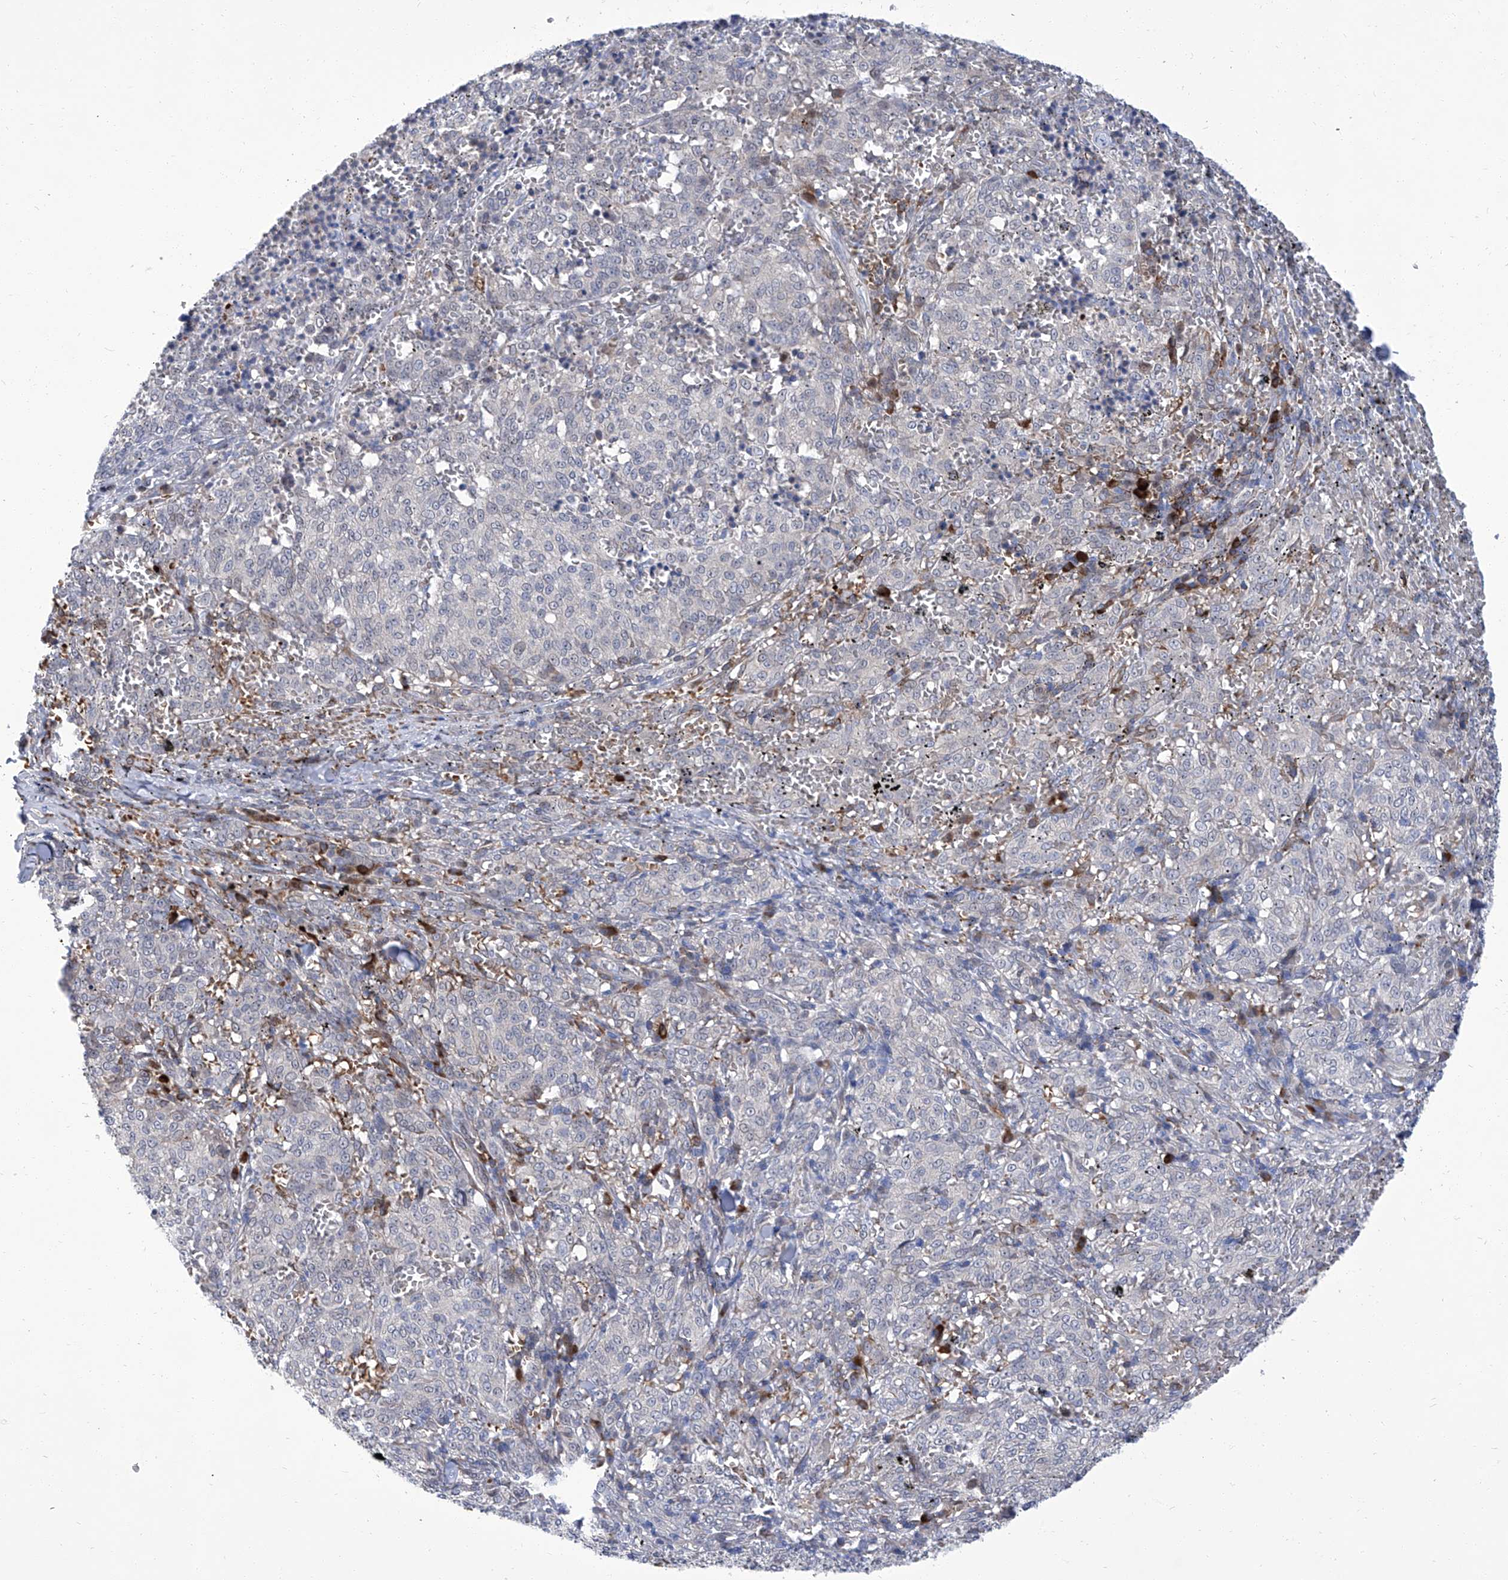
{"staining": {"intensity": "negative", "quantity": "none", "location": "none"}, "tissue": "melanoma", "cell_type": "Tumor cells", "image_type": "cancer", "snomed": [{"axis": "morphology", "description": "Malignant melanoma, NOS"}, {"axis": "topography", "description": "Skin"}], "caption": "Tumor cells show no significant protein staining in malignant melanoma.", "gene": "PARD3", "patient": {"sex": "female", "age": 72}}